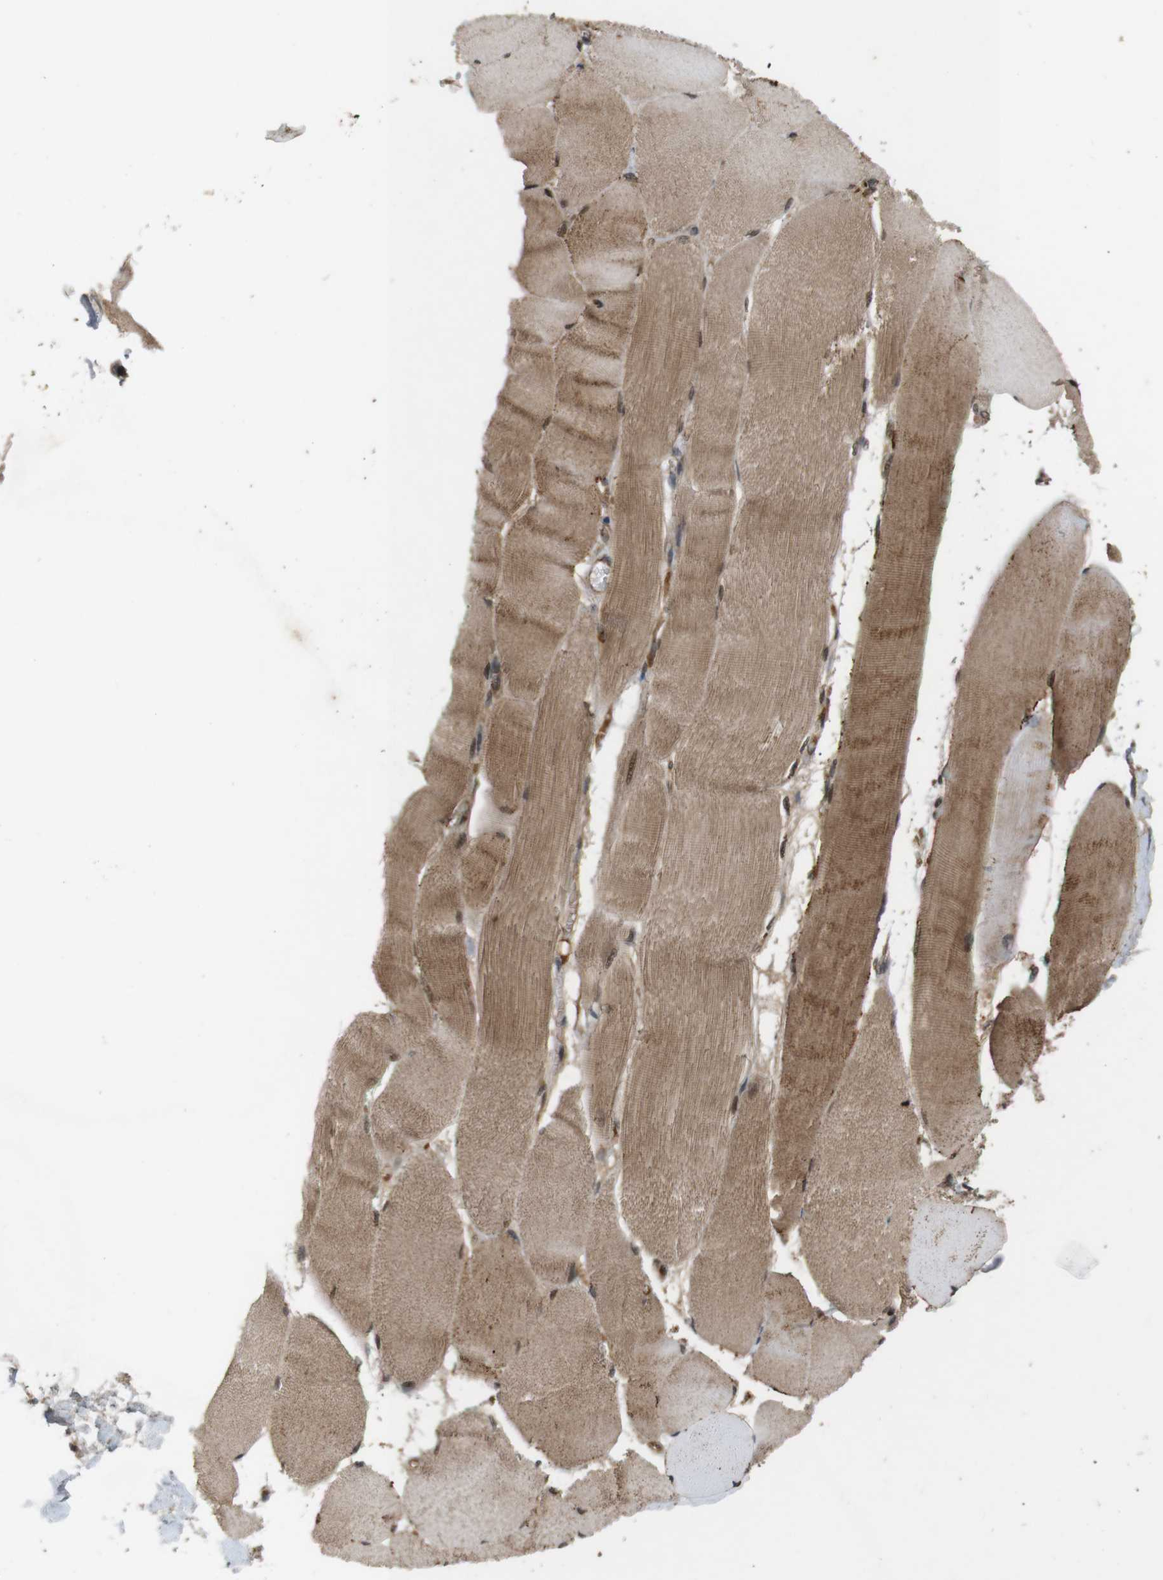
{"staining": {"intensity": "moderate", "quantity": ">75%", "location": "cytoplasmic/membranous"}, "tissue": "skeletal muscle", "cell_type": "Myocytes", "image_type": "normal", "snomed": [{"axis": "morphology", "description": "Normal tissue, NOS"}, {"axis": "morphology", "description": "Squamous cell carcinoma, NOS"}, {"axis": "topography", "description": "Skeletal muscle"}], "caption": "Immunohistochemistry (IHC) image of normal skeletal muscle: human skeletal muscle stained using immunohistochemistry (IHC) demonstrates medium levels of moderate protein expression localized specifically in the cytoplasmic/membranous of myocytes, appearing as a cytoplasmic/membranous brown color.", "gene": "NFKBIE", "patient": {"sex": "male", "age": 51}}